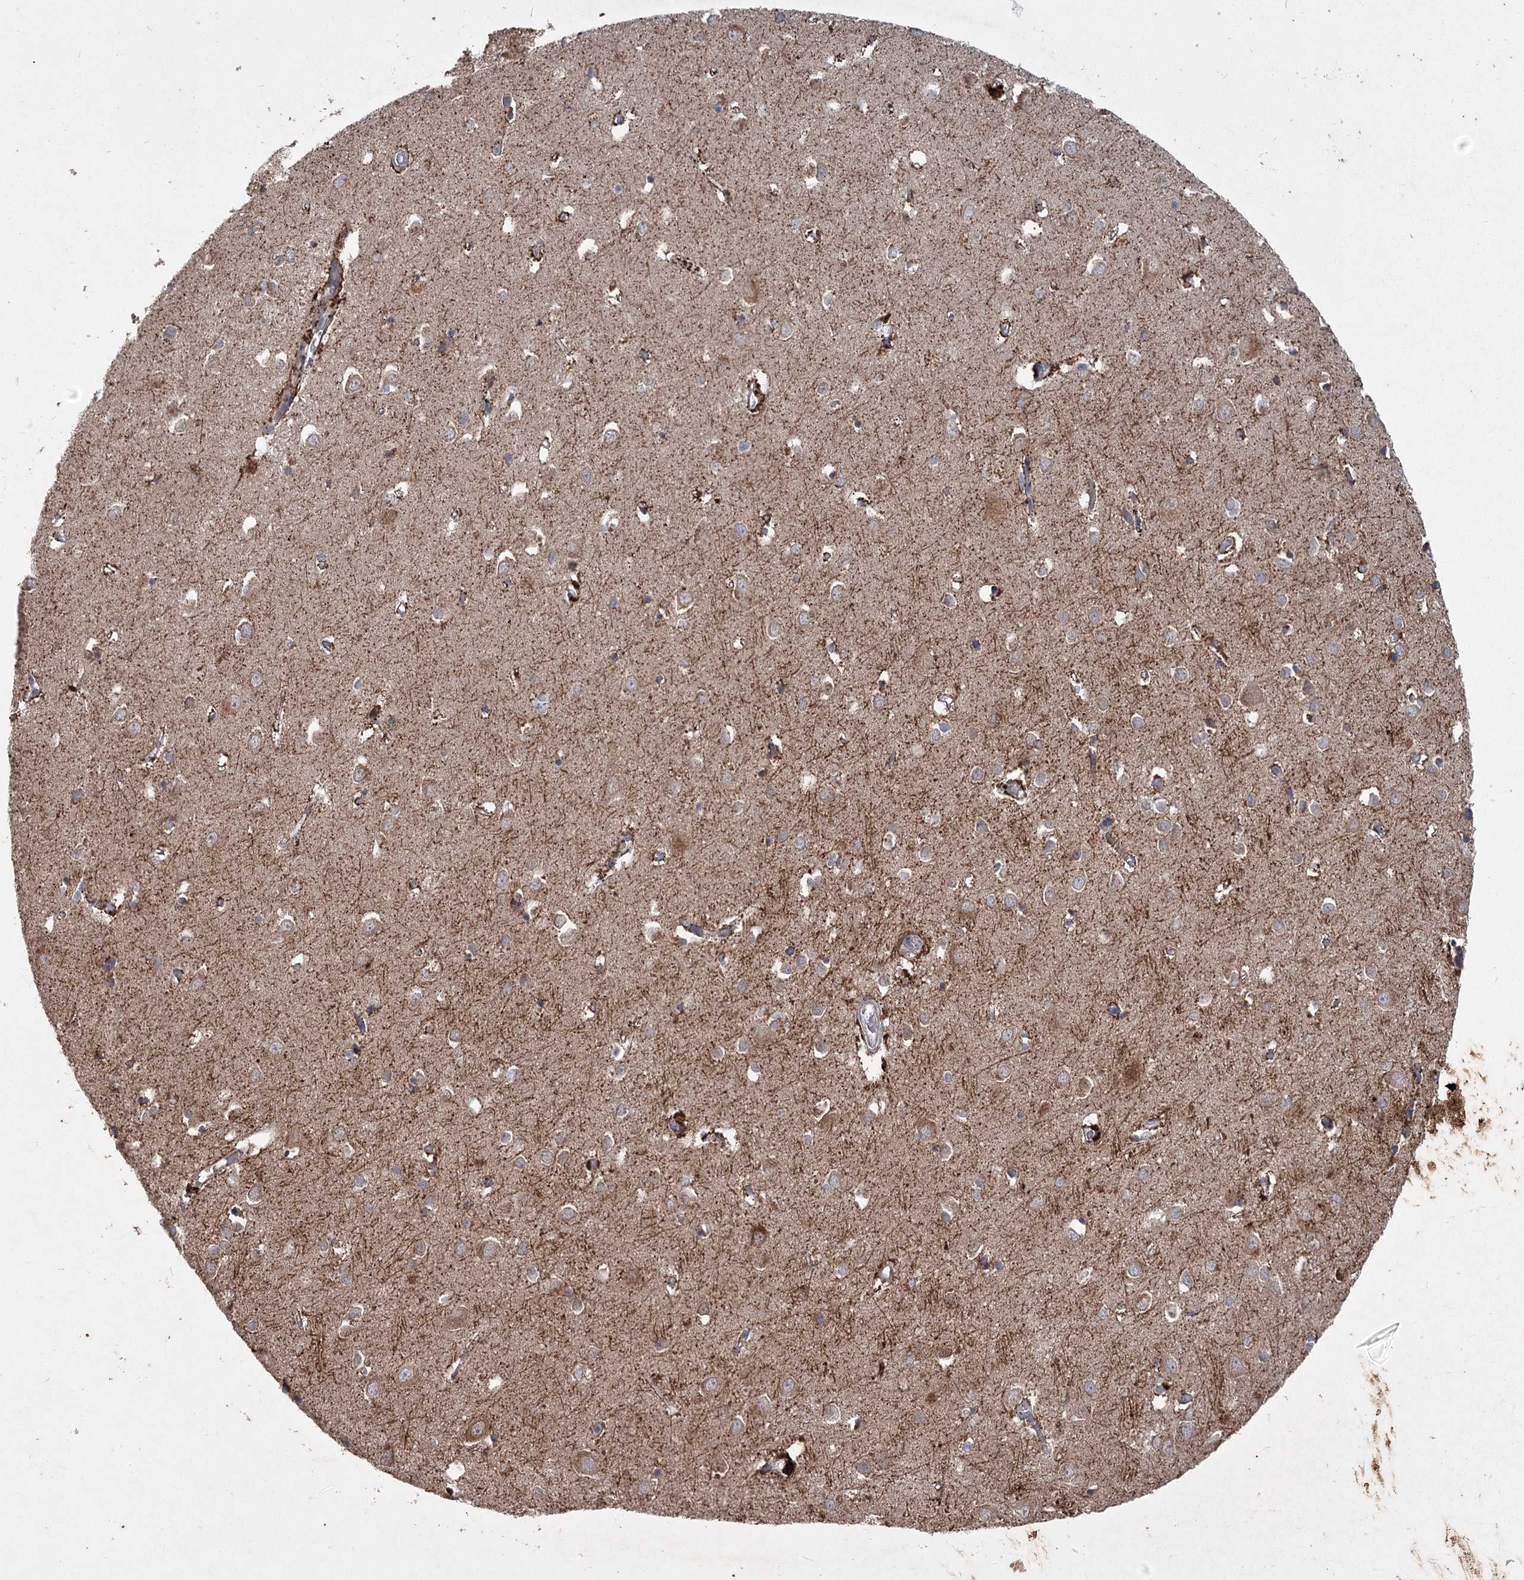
{"staining": {"intensity": "moderate", "quantity": ">75%", "location": "cytoplasmic/membranous"}, "tissue": "cerebral cortex", "cell_type": "Endothelial cells", "image_type": "normal", "snomed": [{"axis": "morphology", "description": "Normal tissue, NOS"}, {"axis": "topography", "description": "Cerebral cortex"}], "caption": "Immunohistochemical staining of normal cerebral cortex shows medium levels of moderate cytoplasmic/membranous expression in approximately >75% of endothelial cells.", "gene": "RIN2", "patient": {"sex": "female", "age": 64}}